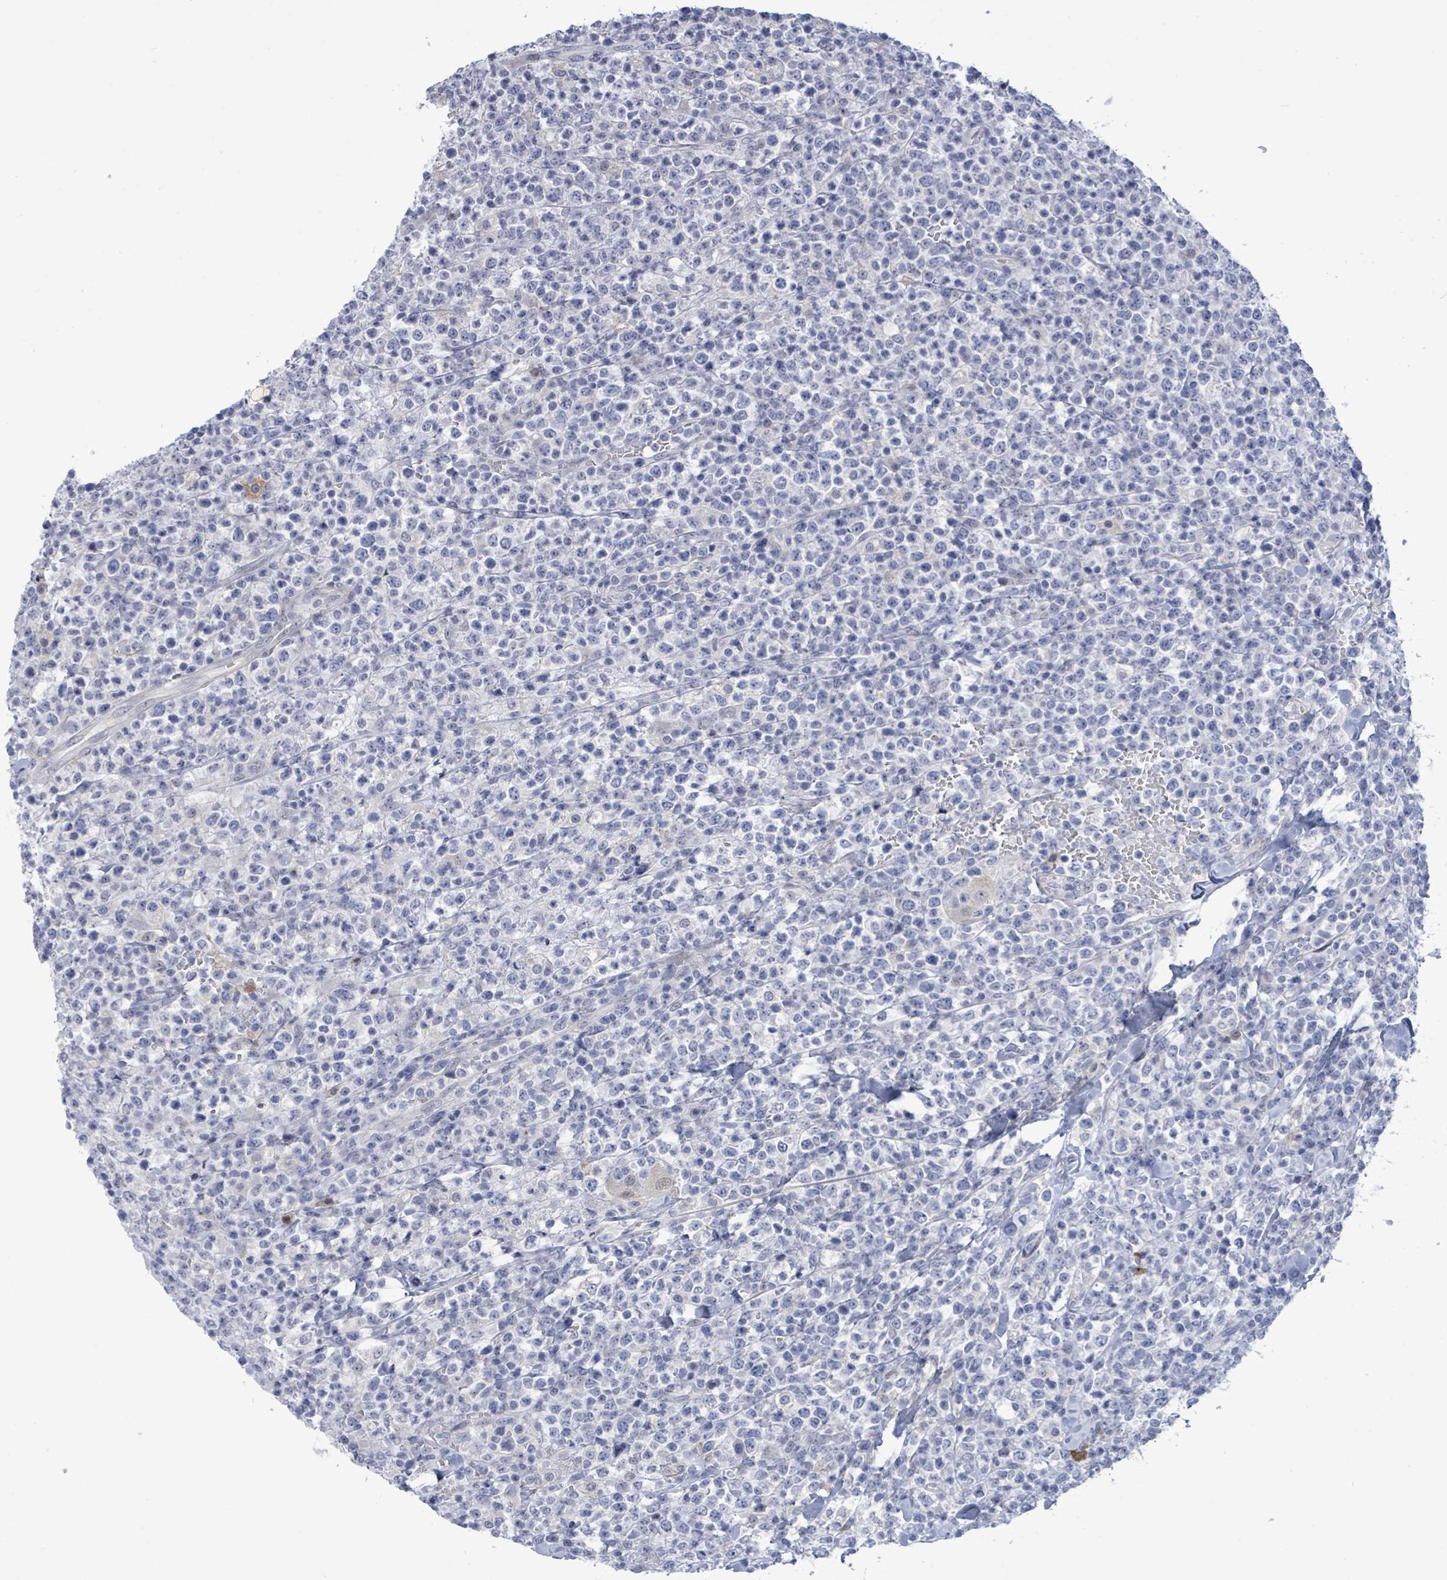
{"staining": {"intensity": "negative", "quantity": "none", "location": "none"}, "tissue": "lymphoma", "cell_type": "Tumor cells", "image_type": "cancer", "snomed": [{"axis": "morphology", "description": "Malignant lymphoma, non-Hodgkin's type, High grade"}, {"axis": "topography", "description": "Colon"}], "caption": "A high-resolution micrograph shows immunohistochemistry (IHC) staining of lymphoma, which exhibits no significant staining in tumor cells.", "gene": "CT45A5", "patient": {"sex": "female", "age": 53}}